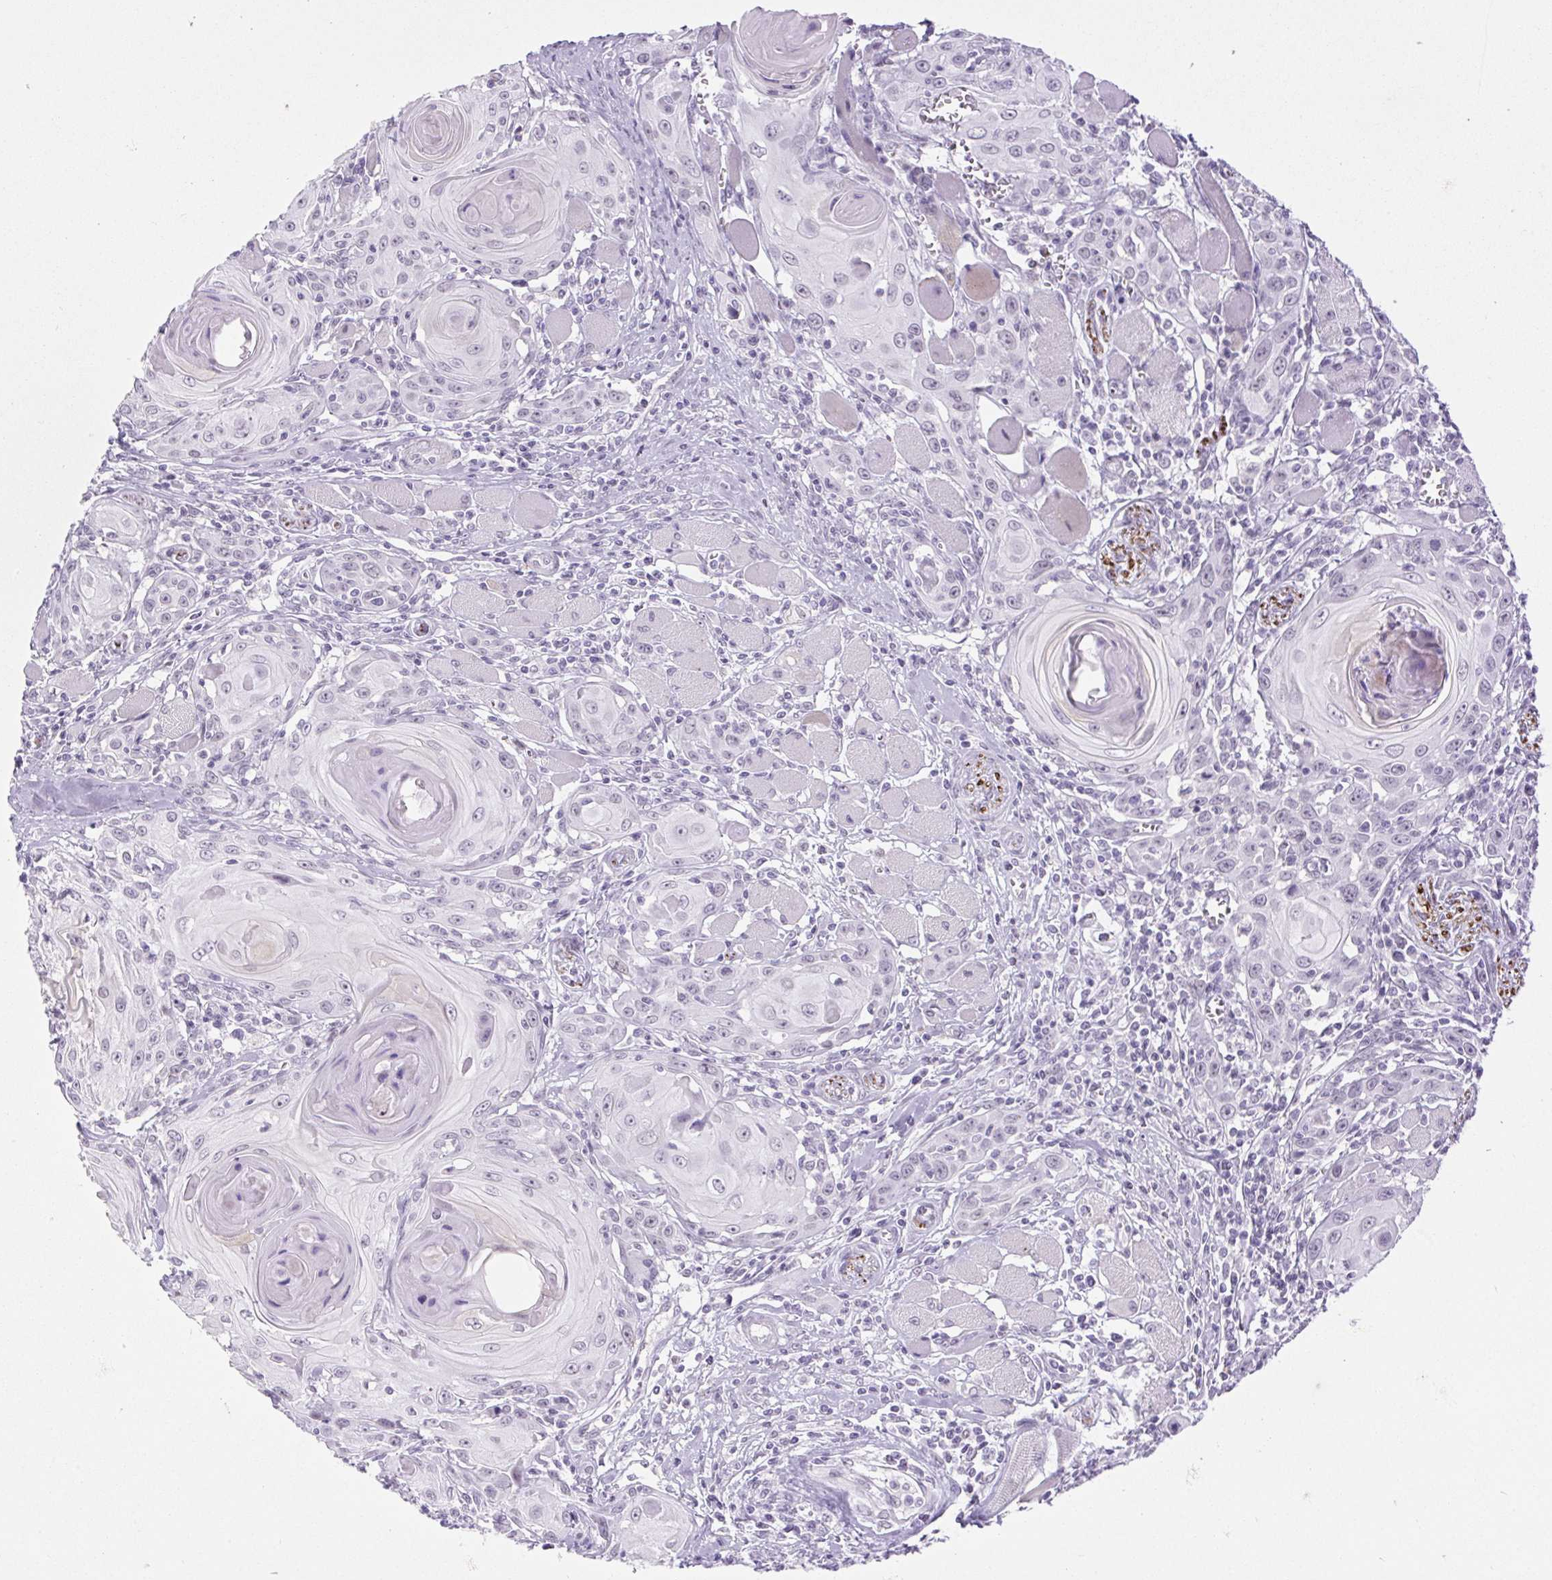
{"staining": {"intensity": "negative", "quantity": "none", "location": "none"}, "tissue": "head and neck cancer", "cell_type": "Tumor cells", "image_type": "cancer", "snomed": [{"axis": "morphology", "description": "Squamous cell carcinoma, NOS"}, {"axis": "topography", "description": "Head-Neck"}], "caption": "Immunohistochemistry photomicrograph of neoplastic tissue: human head and neck cancer stained with DAB displays no significant protein positivity in tumor cells. (Brightfield microscopy of DAB (3,3'-diaminobenzidine) immunohistochemistry (IHC) at high magnification).", "gene": "BCAS1", "patient": {"sex": "female", "age": 80}}